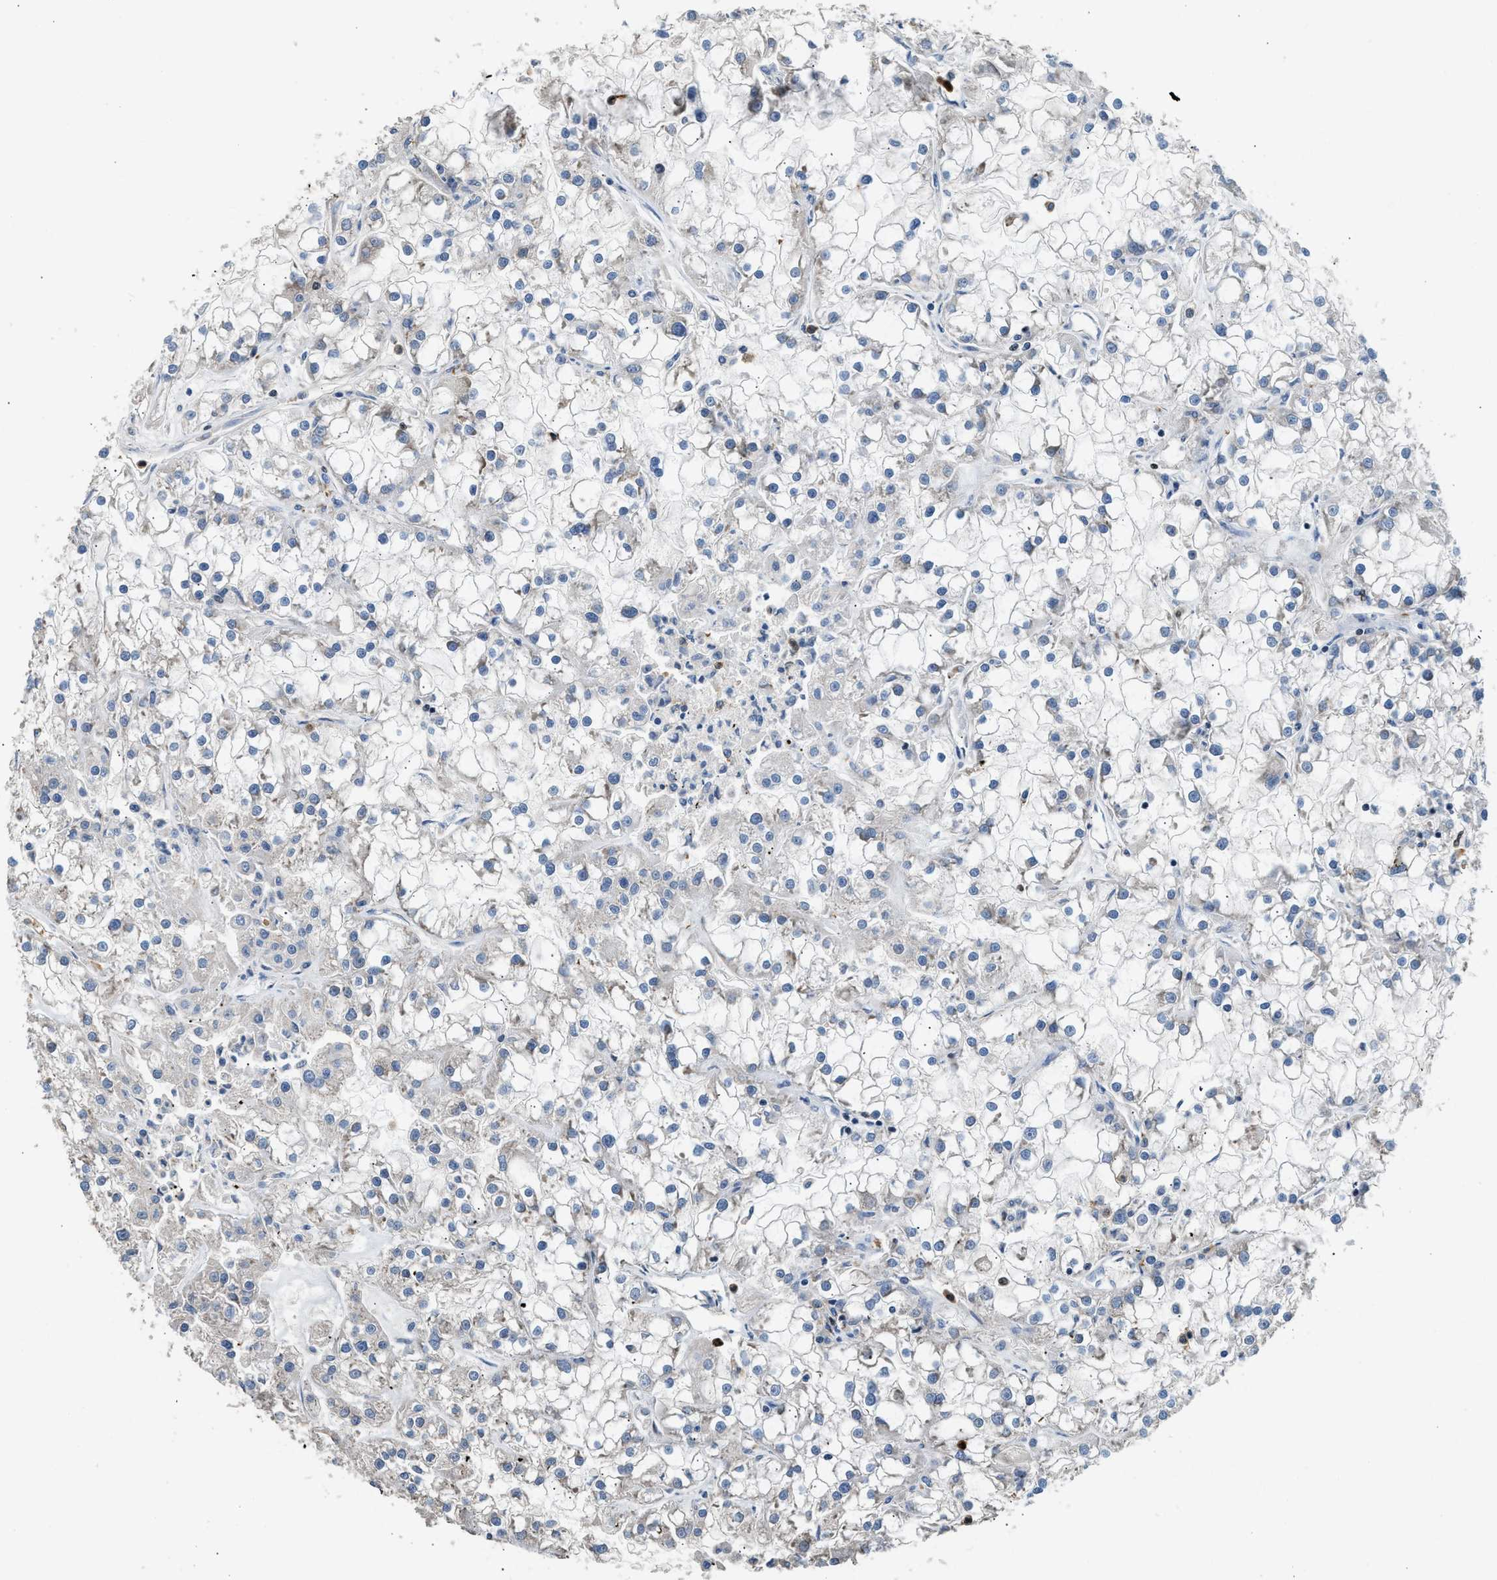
{"staining": {"intensity": "negative", "quantity": "none", "location": "none"}, "tissue": "renal cancer", "cell_type": "Tumor cells", "image_type": "cancer", "snomed": [{"axis": "morphology", "description": "Adenocarcinoma, NOS"}, {"axis": "topography", "description": "Kidney"}], "caption": "A high-resolution micrograph shows immunohistochemistry staining of renal cancer (adenocarcinoma), which displays no significant expression in tumor cells.", "gene": "TOX", "patient": {"sex": "female", "age": 52}}